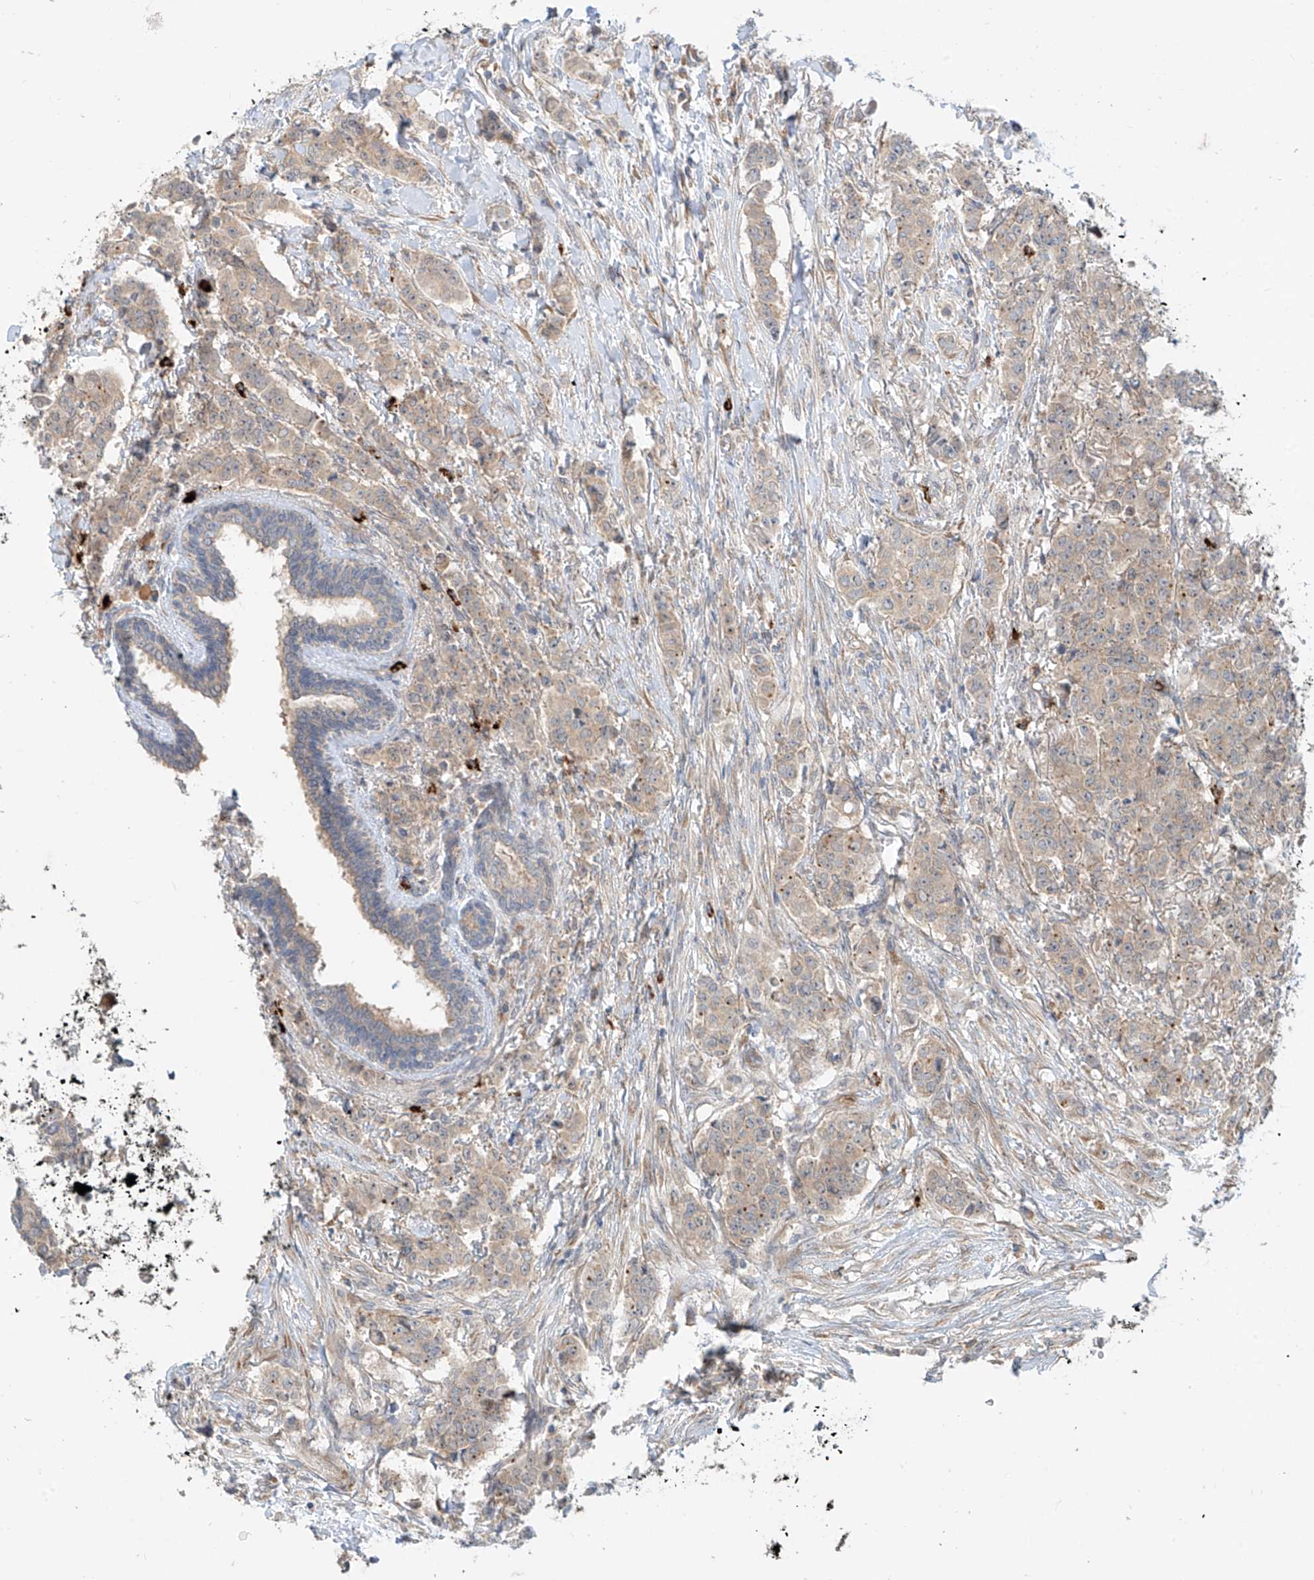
{"staining": {"intensity": "weak", "quantity": "<25%", "location": "cytoplasmic/membranous"}, "tissue": "breast cancer", "cell_type": "Tumor cells", "image_type": "cancer", "snomed": [{"axis": "morphology", "description": "Duct carcinoma"}, {"axis": "topography", "description": "Breast"}], "caption": "High power microscopy image of an immunohistochemistry (IHC) micrograph of breast cancer (intraductal carcinoma), revealing no significant expression in tumor cells. (DAB immunohistochemistry, high magnification).", "gene": "MTUS2", "patient": {"sex": "female", "age": 40}}